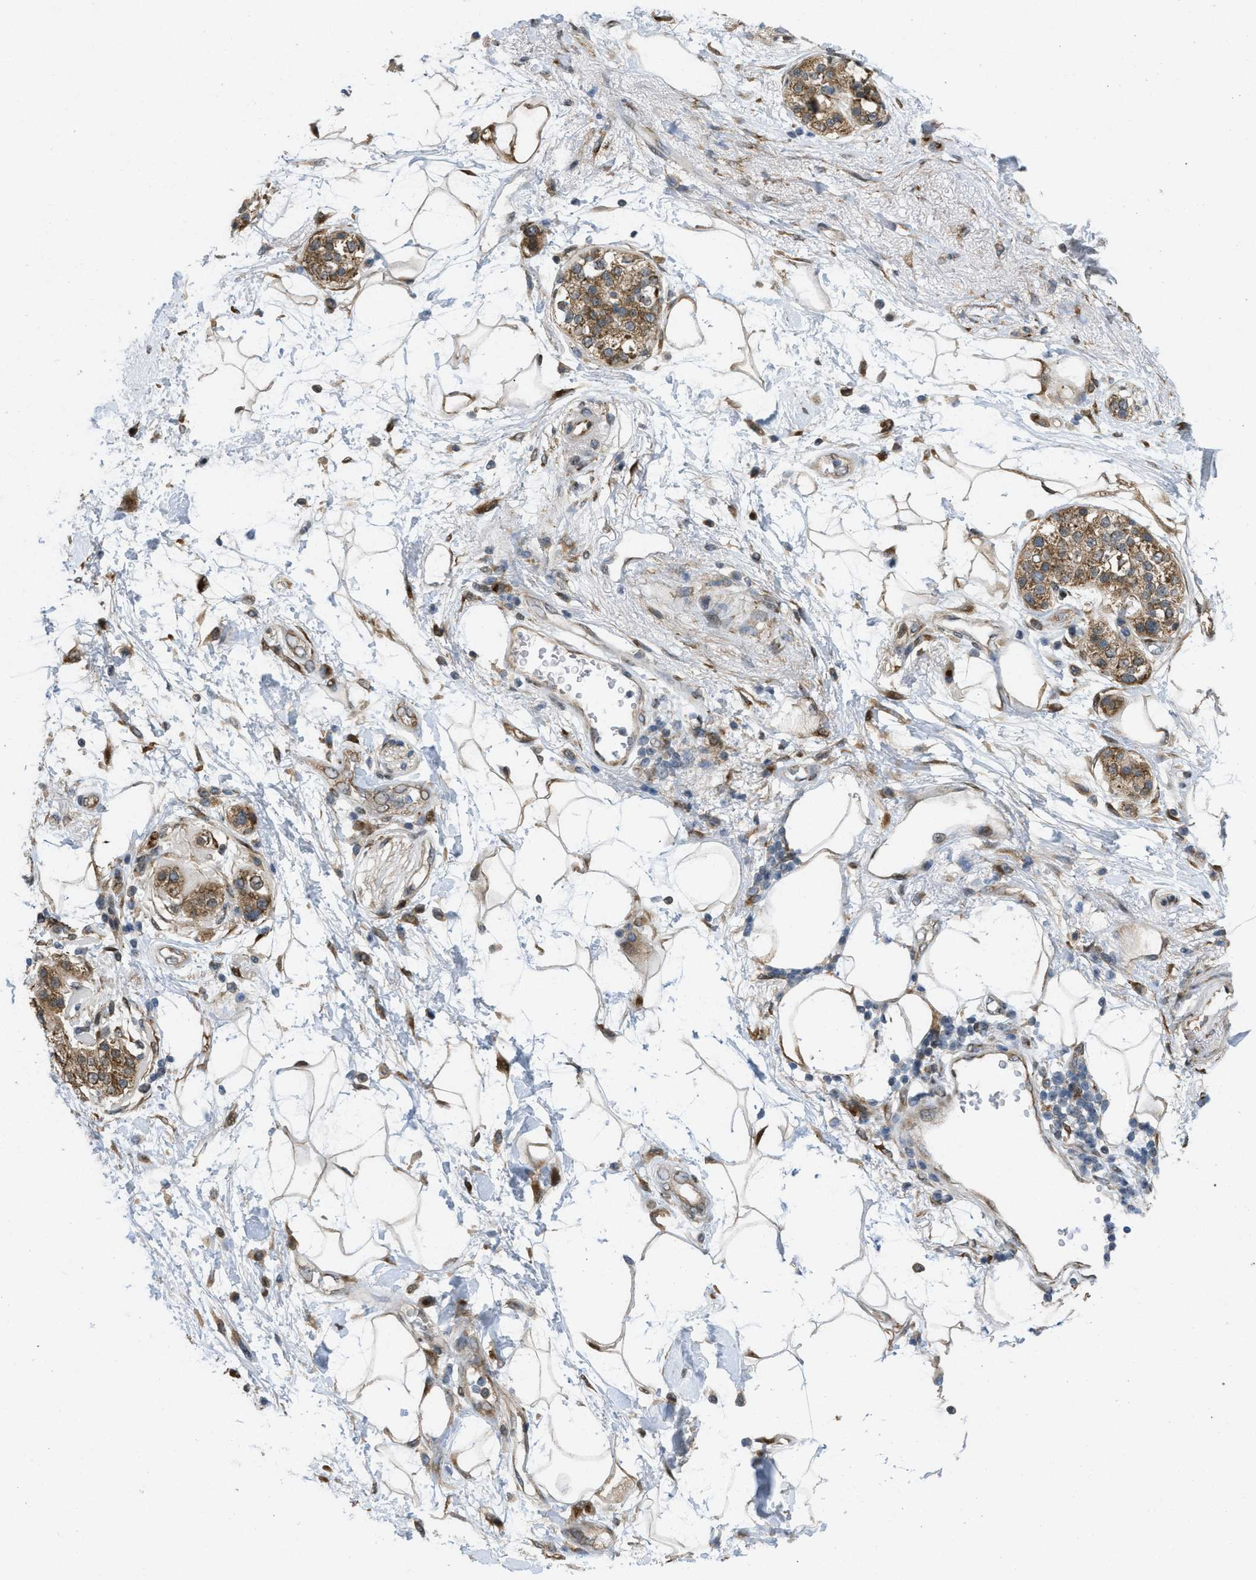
{"staining": {"intensity": "moderate", "quantity": "25%-75%", "location": "cytoplasmic/membranous"}, "tissue": "adipose tissue", "cell_type": "Adipocytes", "image_type": "normal", "snomed": [{"axis": "morphology", "description": "Normal tissue, NOS"}, {"axis": "morphology", "description": "Adenocarcinoma, NOS"}, {"axis": "topography", "description": "Duodenum"}, {"axis": "topography", "description": "Peripheral nerve tissue"}], "caption": "Immunohistochemistry photomicrograph of normal human adipose tissue stained for a protein (brown), which shows medium levels of moderate cytoplasmic/membranous expression in approximately 25%-75% of adipocytes.", "gene": "IFNLR1", "patient": {"sex": "female", "age": 60}}